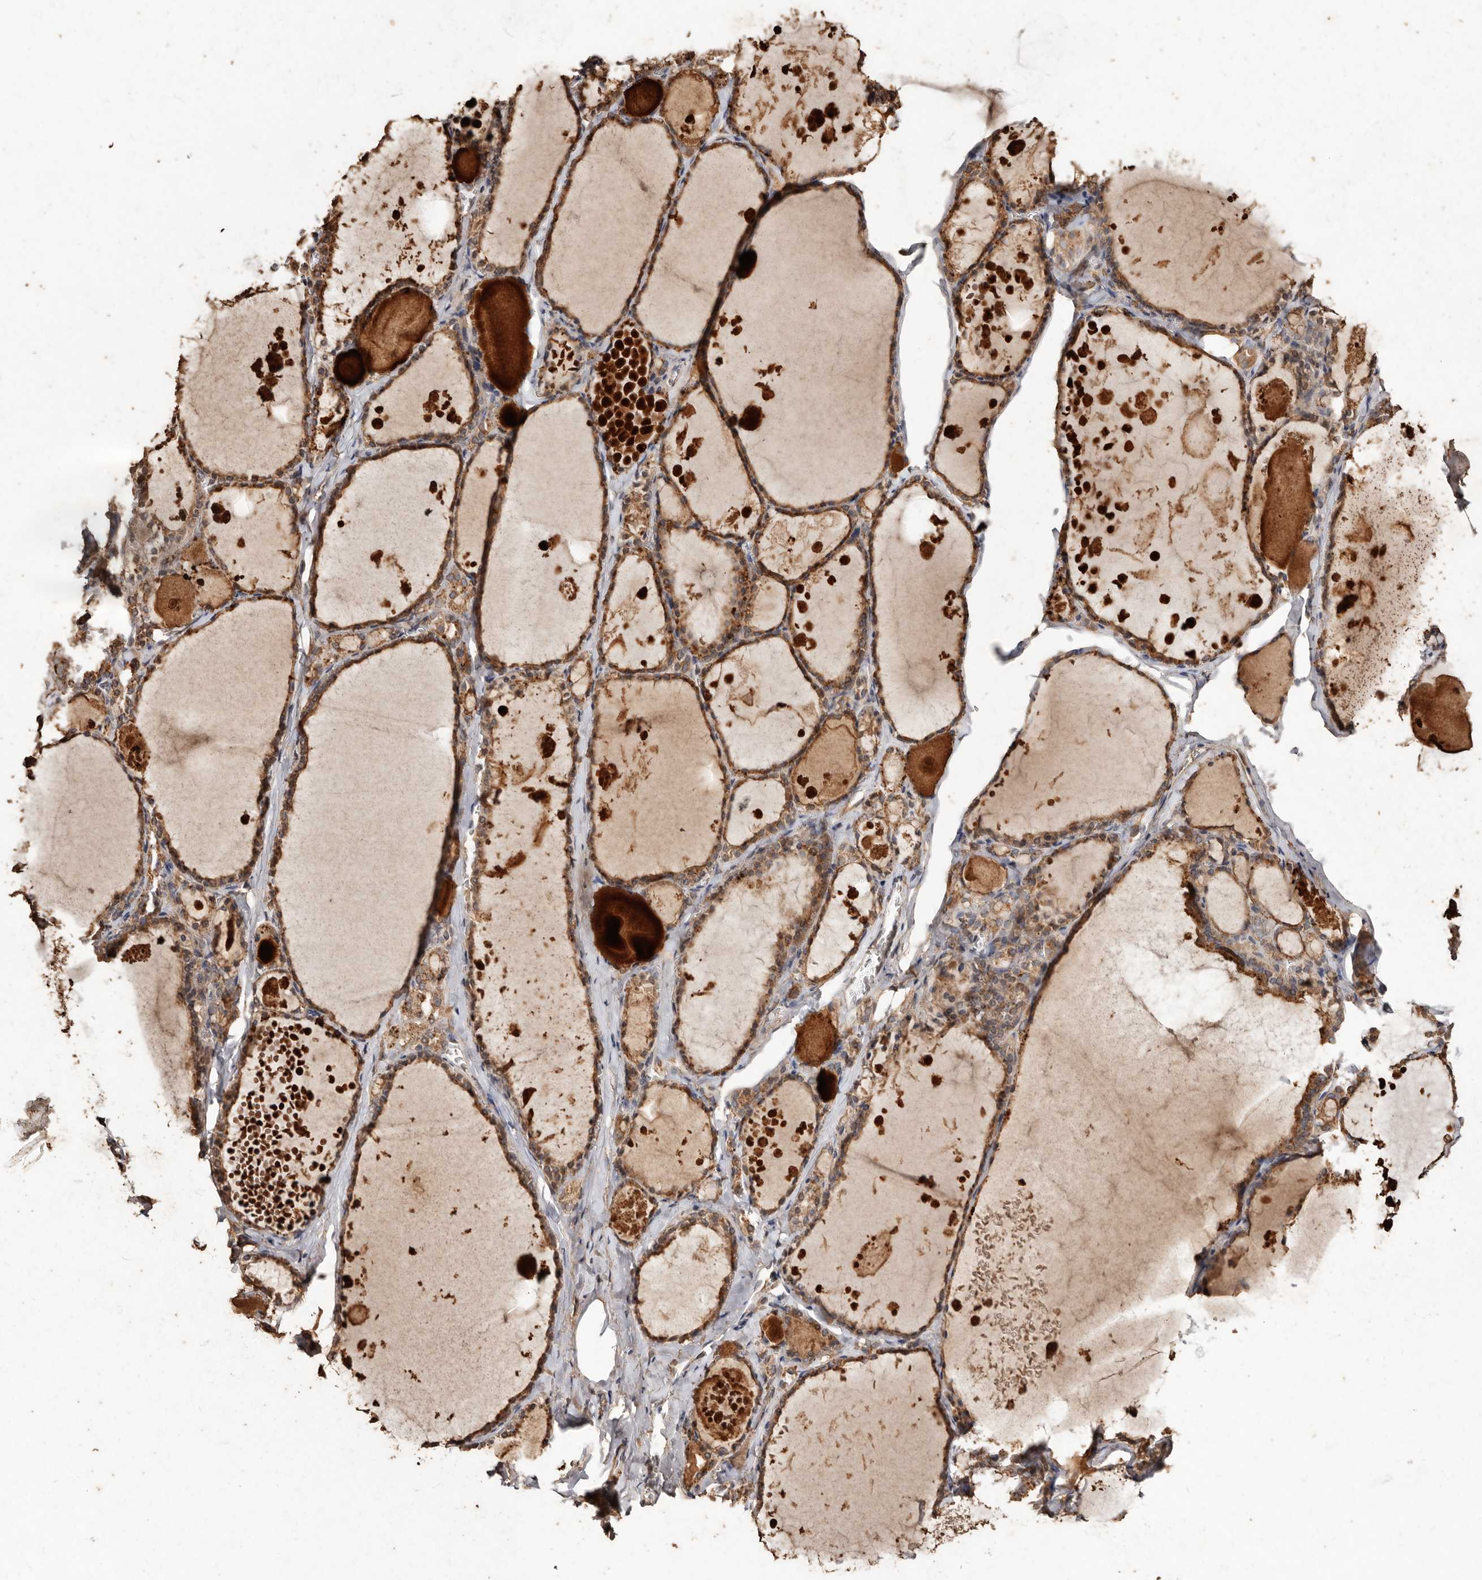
{"staining": {"intensity": "moderate", "quantity": ">75%", "location": "cytoplasmic/membranous"}, "tissue": "thyroid gland", "cell_type": "Glandular cells", "image_type": "normal", "snomed": [{"axis": "morphology", "description": "Normal tissue, NOS"}, {"axis": "topography", "description": "Thyroid gland"}], "caption": "Immunohistochemical staining of benign thyroid gland exhibits medium levels of moderate cytoplasmic/membranous staining in about >75% of glandular cells. The staining is performed using DAB (3,3'-diaminobenzidine) brown chromogen to label protein expression. The nuclei are counter-stained blue using hematoxylin.", "gene": "FARS2", "patient": {"sex": "male", "age": 56}}